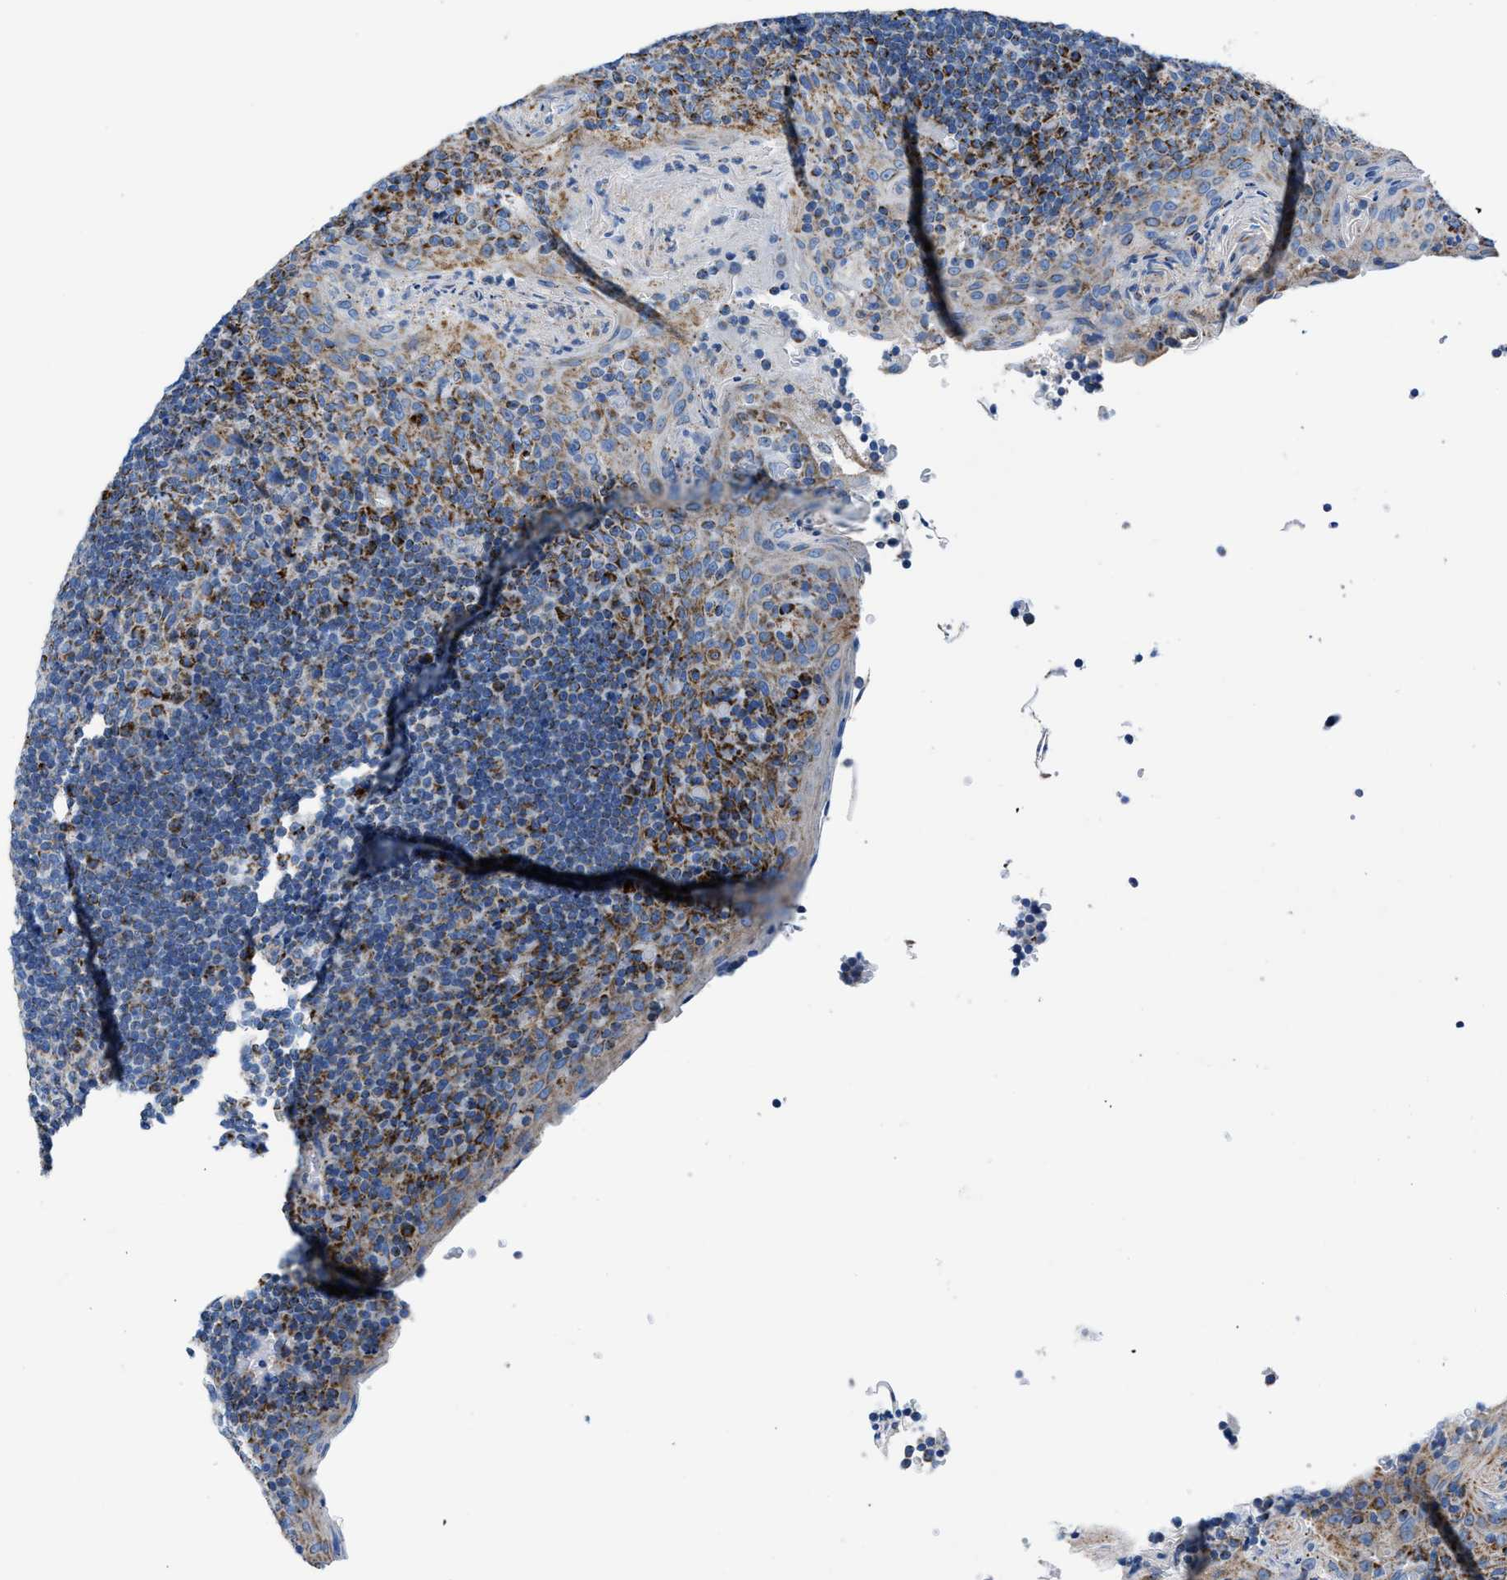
{"staining": {"intensity": "moderate", "quantity": "<25%", "location": "cytoplasmic/membranous"}, "tissue": "tonsil", "cell_type": "Germinal center cells", "image_type": "normal", "snomed": [{"axis": "morphology", "description": "Normal tissue, NOS"}, {"axis": "topography", "description": "Tonsil"}], "caption": "Immunohistochemical staining of normal human tonsil shows low levels of moderate cytoplasmic/membranous staining in about <25% of germinal center cells. The staining is performed using DAB brown chromogen to label protein expression. The nuclei are counter-stained blue using hematoxylin.", "gene": "ZDHHC3", "patient": {"sex": "male", "age": 17}}